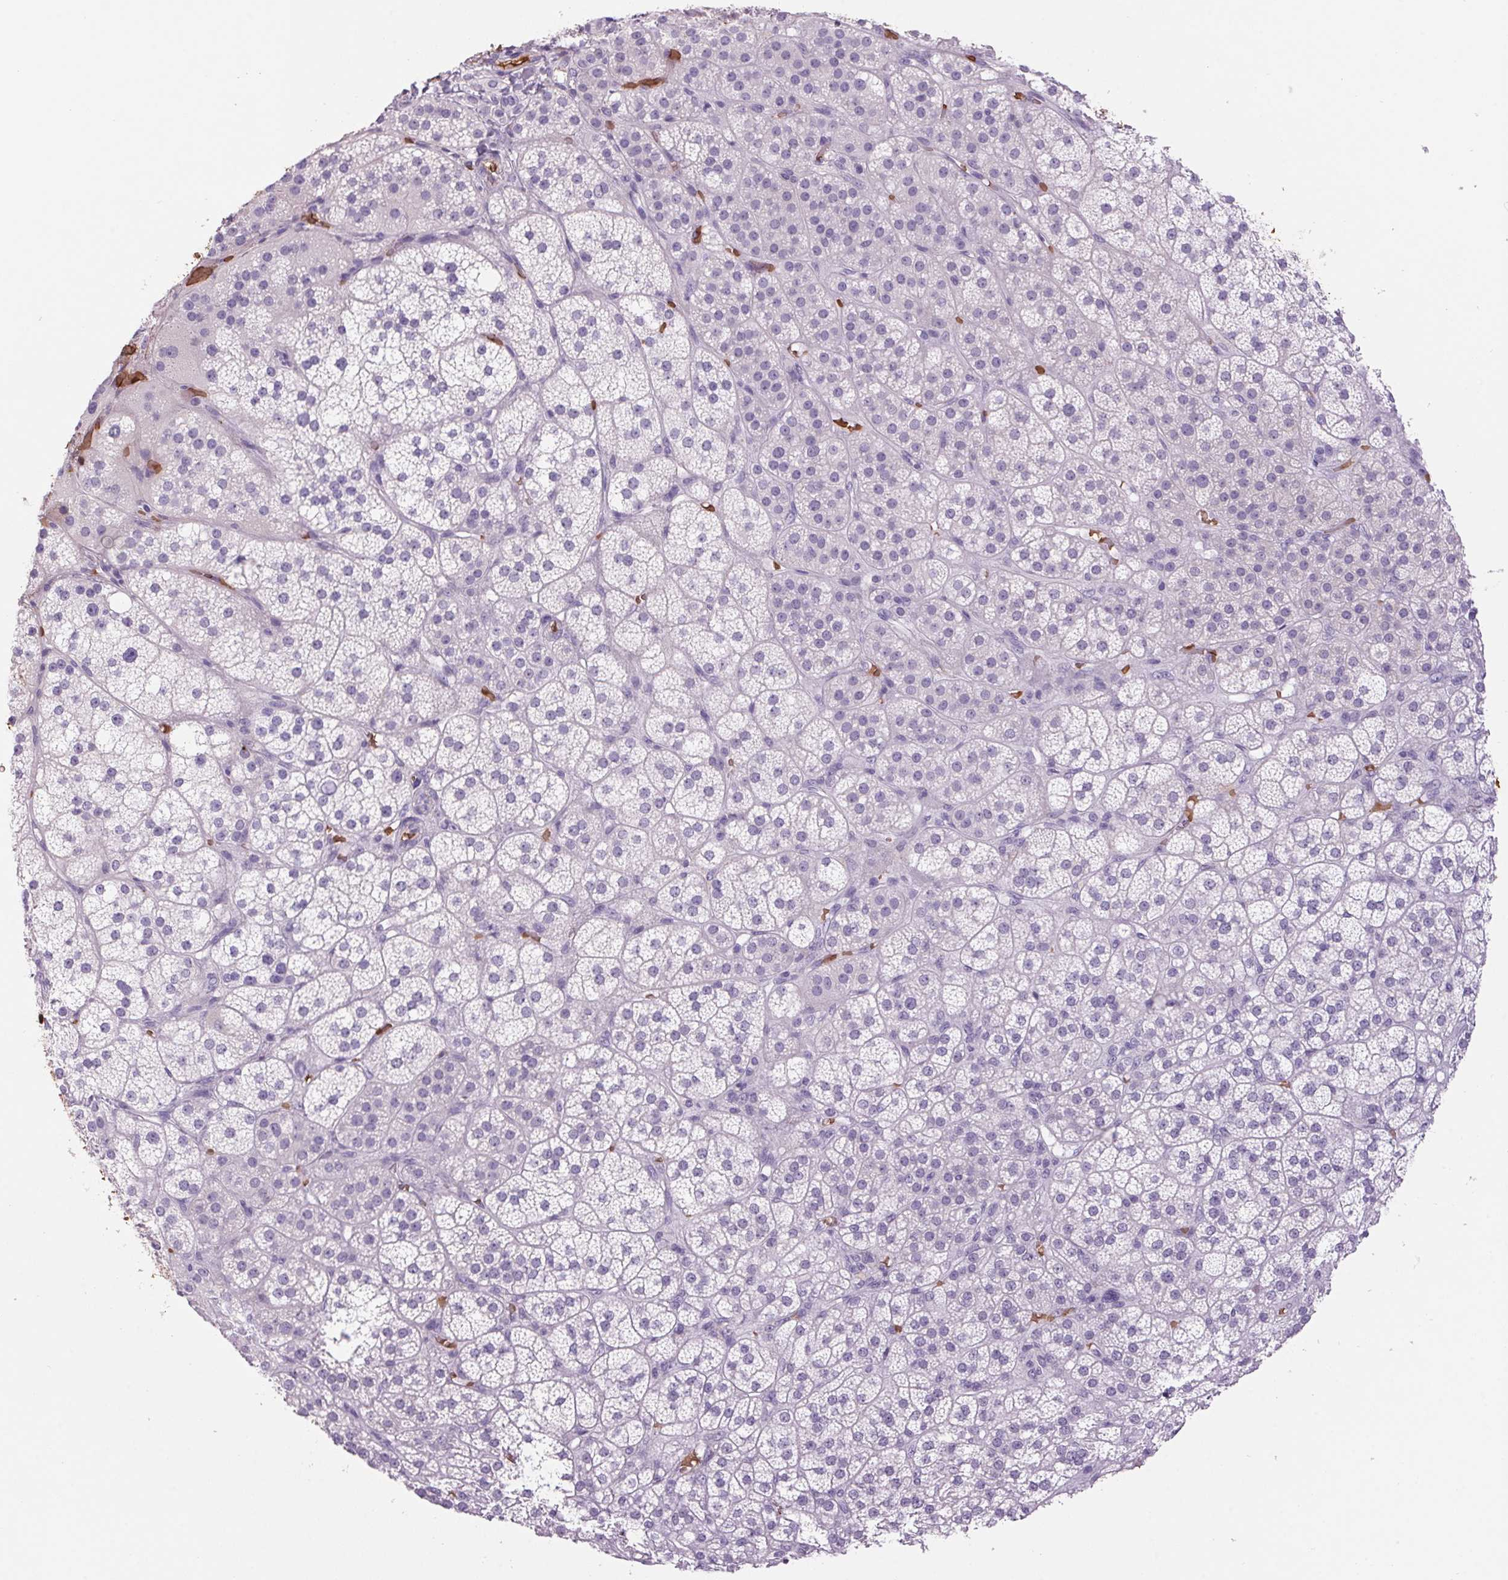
{"staining": {"intensity": "negative", "quantity": "none", "location": "none"}, "tissue": "adrenal gland", "cell_type": "Glandular cells", "image_type": "normal", "snomed": [{"axis": "morphology", "description": "Normal tissue, NOS"}, {"axis": "topography", "description": "Adrenal gland"}], "caption": "The immunohistochemistry micrograph has no significant expression in glandular cells of adrenal gland. (Stains: DAB immunohistochemistry (IHC) with hematoxylin counter stain, Microscopy: brightfield microscopy at high magnification).", "gene": "HBQ1", "patient": {"sex": "female", "age": 60}}